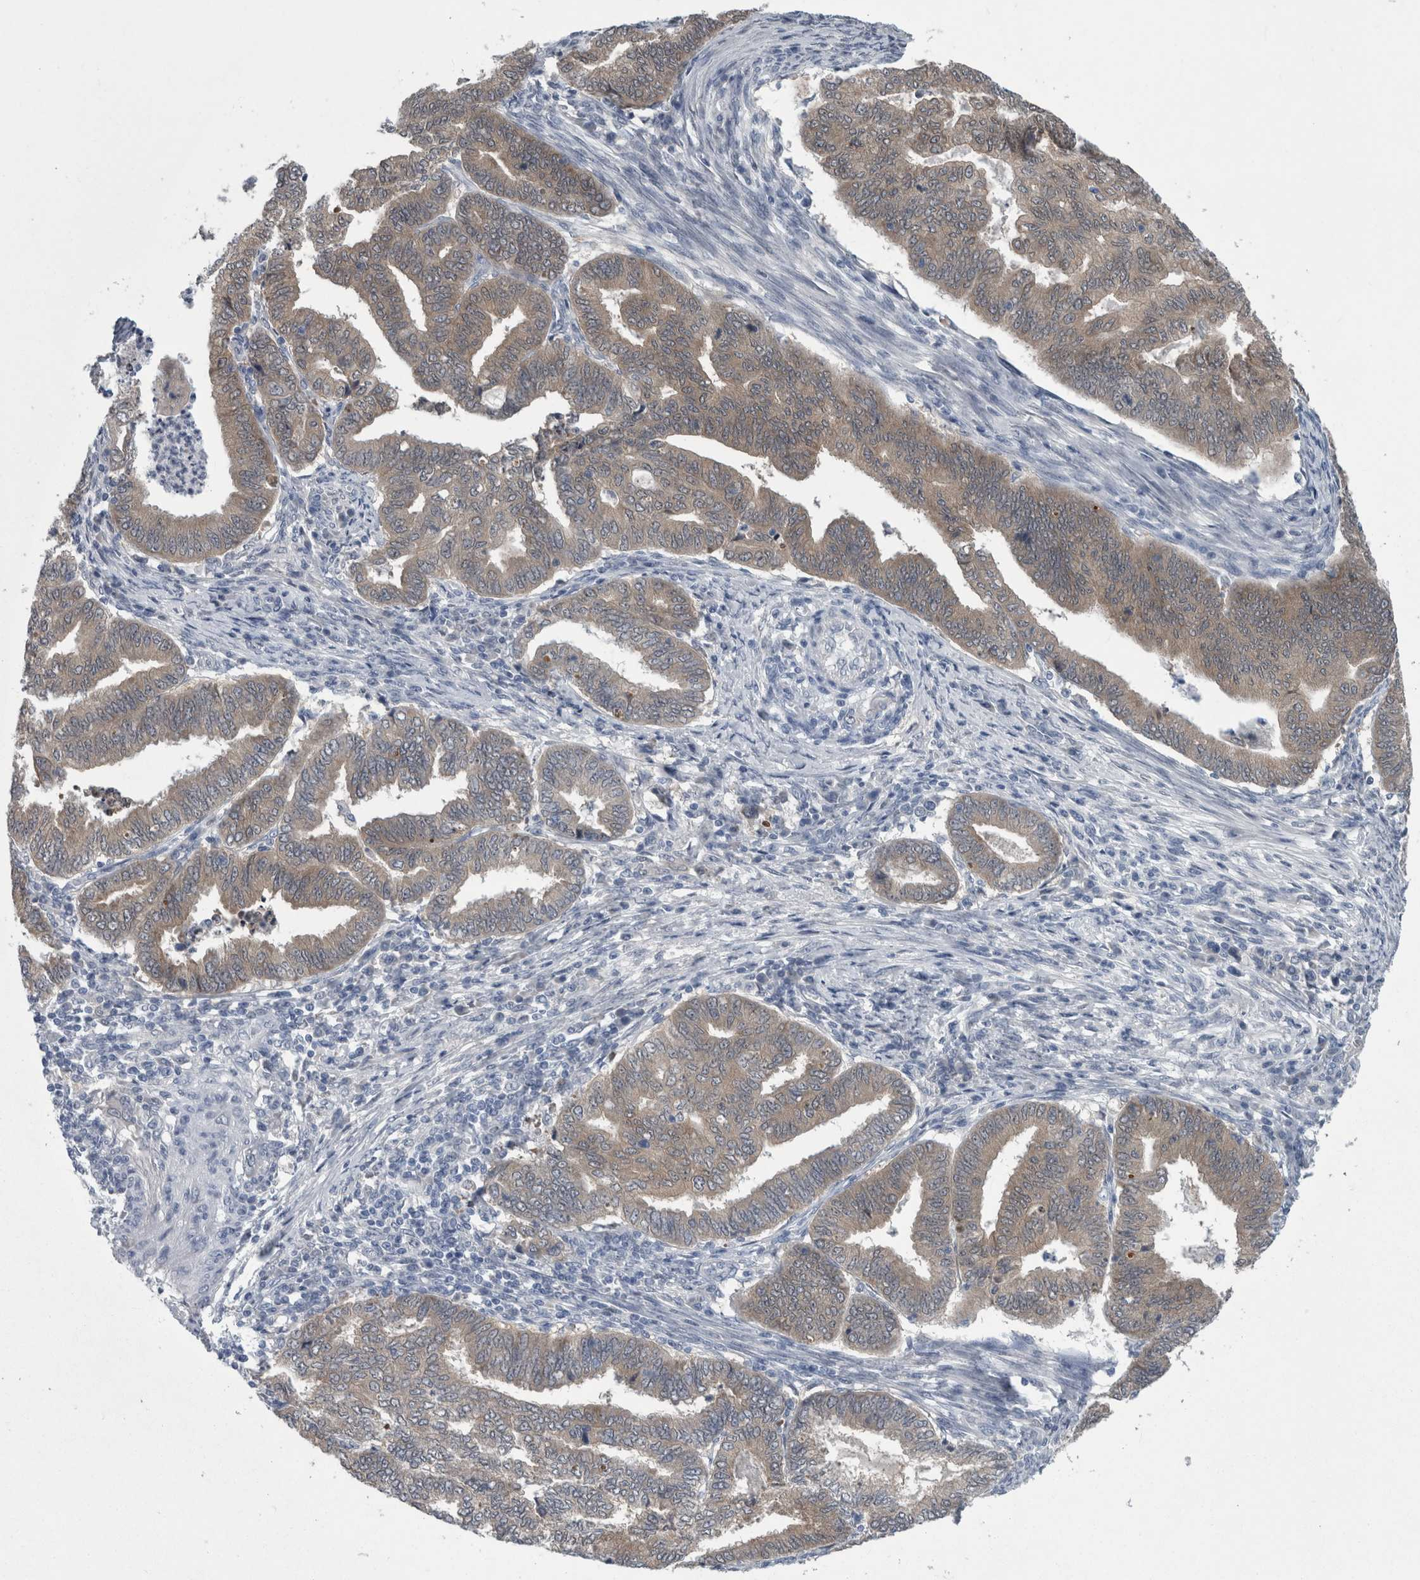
{"staining": {"intensity": "weak", "quantity": ">75%", "location": "cytoplasmic/membranous"}, "tissue": "endometrial cancer", "cell_type": "Tumor cells", "image_type": "cancer", "snomed": [{"axis": "morphology", "description": "Polyp, NOS"}, {"axis": "morphology", "description": "Adenocarcinoma, NOS"}, {"axis": "morphology", "description": "Adenoma, NOS"}, {"axis": "topography", "description": "Endometrium"}], "caption": "IHC staining of endometrial cancer (adenocarcinoma), which shows low levels of weak cytoplasmic/membranous expression in about >75% of tumor cells indicating weak cytoplasmic/membranous protein staining. The staining was performed using DAB (brown) for protein detection and nuclei were counterstained in hematoxylin (blue).", "gene": "FAM83H", "patient": {"sex": "female", "age": 79}}